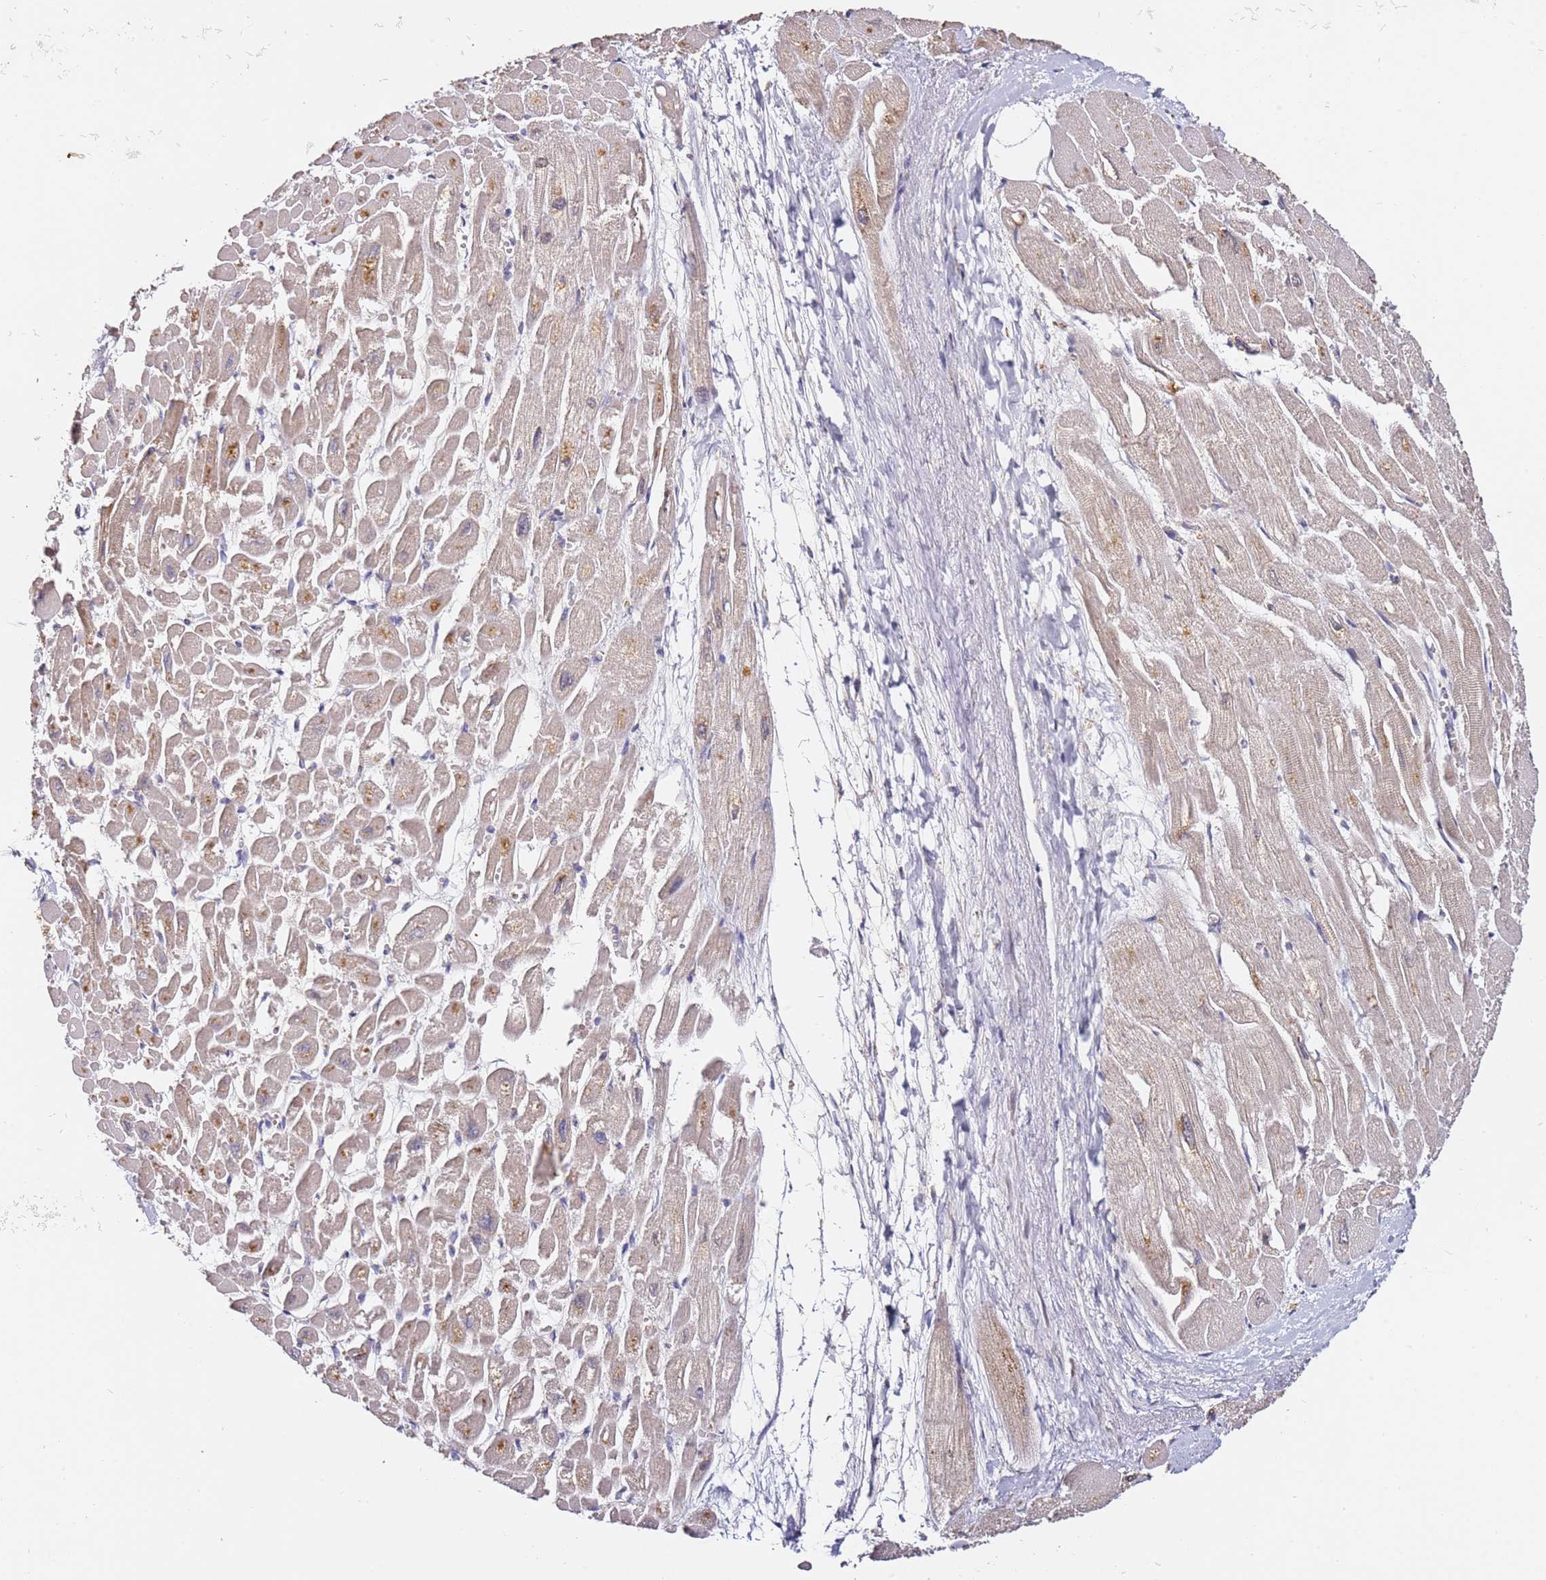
{"staining": {"intensity": "weak", "quantity": "25%-75%", "location": "cytoplasmic/membranous"}, "tissue": "heart muscle", "cell_type": "Cardiomyocytes", "image_type": "normal", "snomed": [{"axis": "morphology", "description": "Normal tissue, NOS"}, {"axis": "topography", "description": "Heart"}], "caption": "DAB immunohistochemical staining of unremarkable human heart muscle displays weak cytoplasmic/membranous protein staining in about 25%-75% of cardiomyocytes. Immunohistochemistry (ihc) stains the protein of interest in brown and the nuclei are stained blue.", "gene": "OSBPL2", "patient": {"sex": "male", "age": 54}}